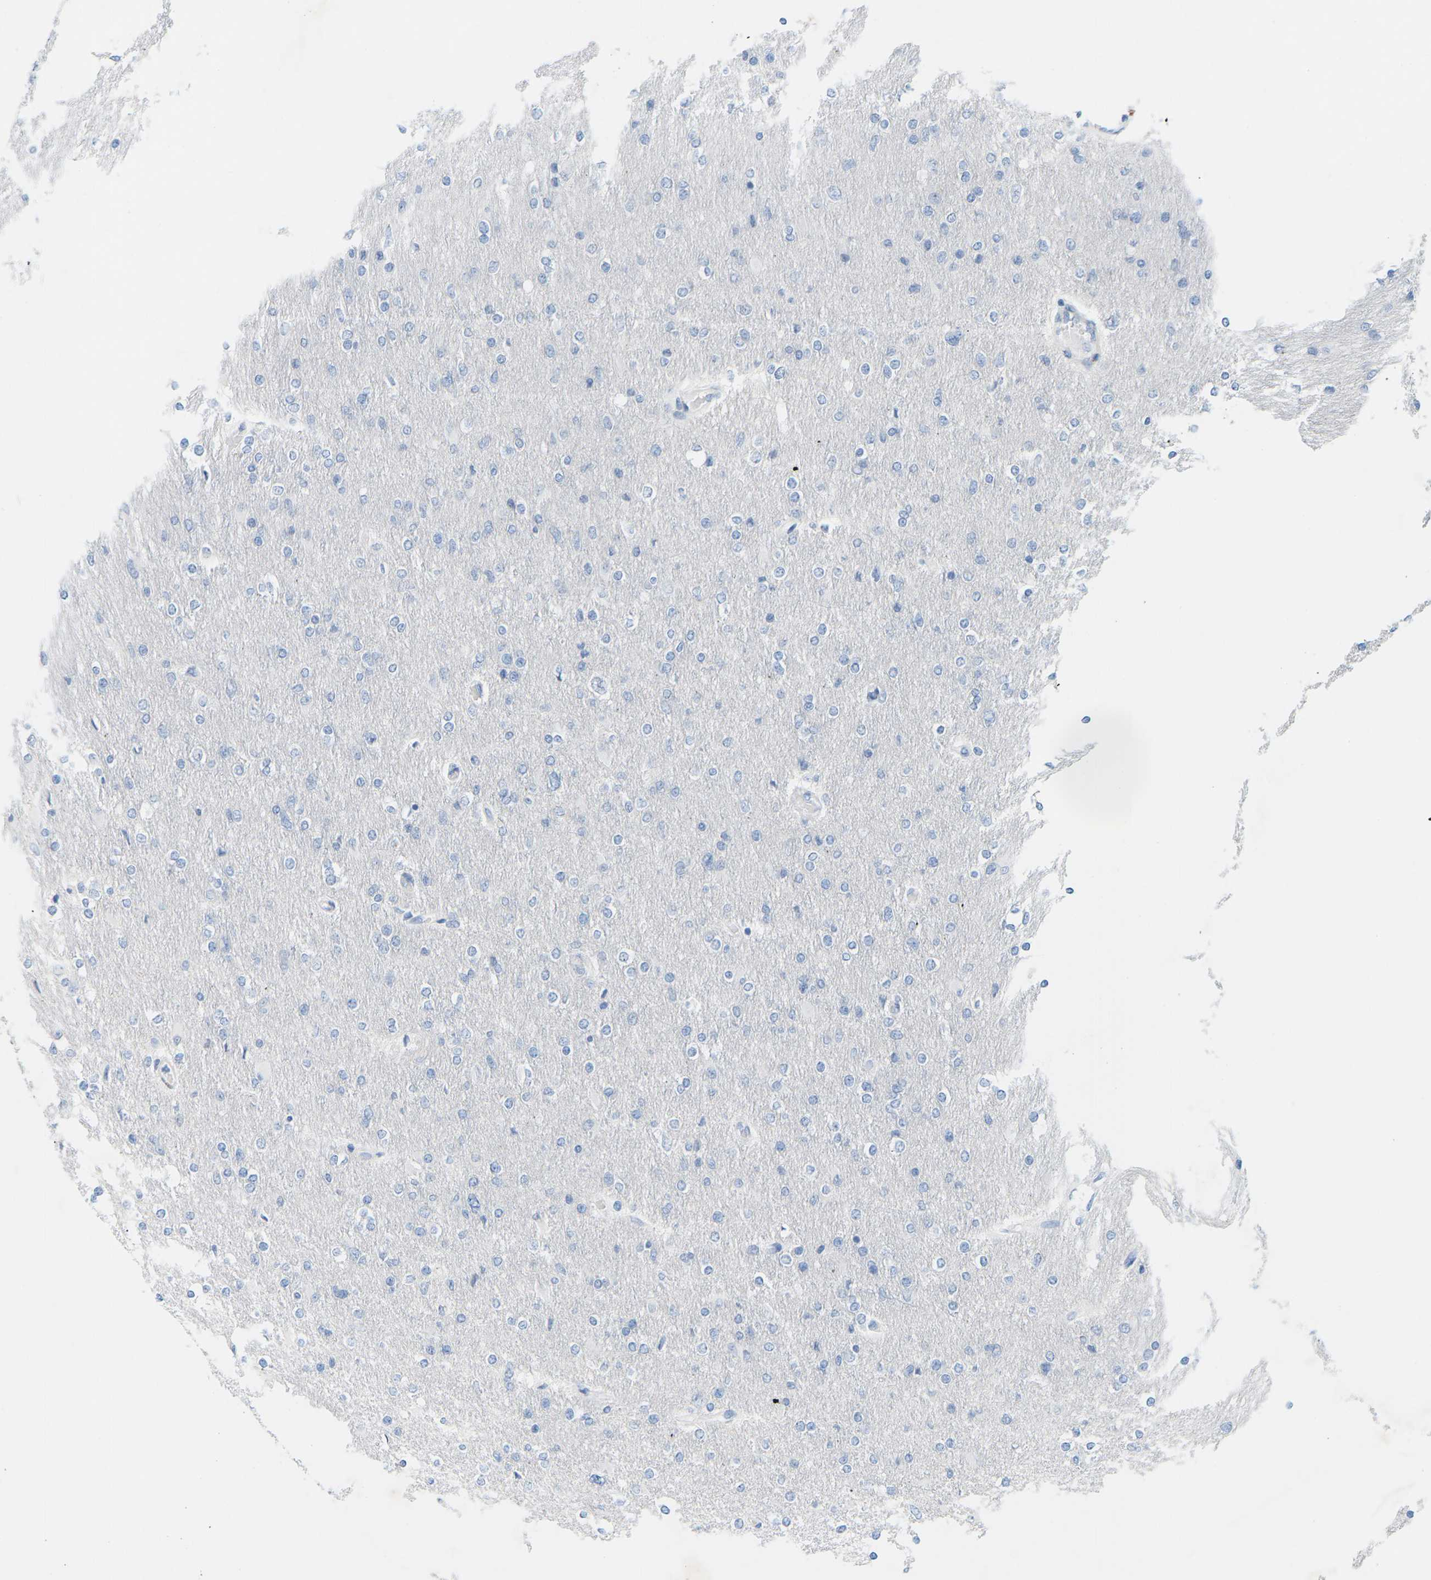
{"staining": {"intensity": "negative", "quantity": "none", "location": "none"}, "tissue": "glioma", "cell_type": "Tumor cells", "image_type": "cancer", "snomed": [{"axis": "morphology", "description": "Glioma, malignant, High grade"}, {"axis": "topography", "description": "Cerebral cortex"}], "caption": "Immunohistochemistry of human glioma reveals no expression in tumor cells.", "gene": "HLTF", "patient": {"sex": "female", "age": 36}}